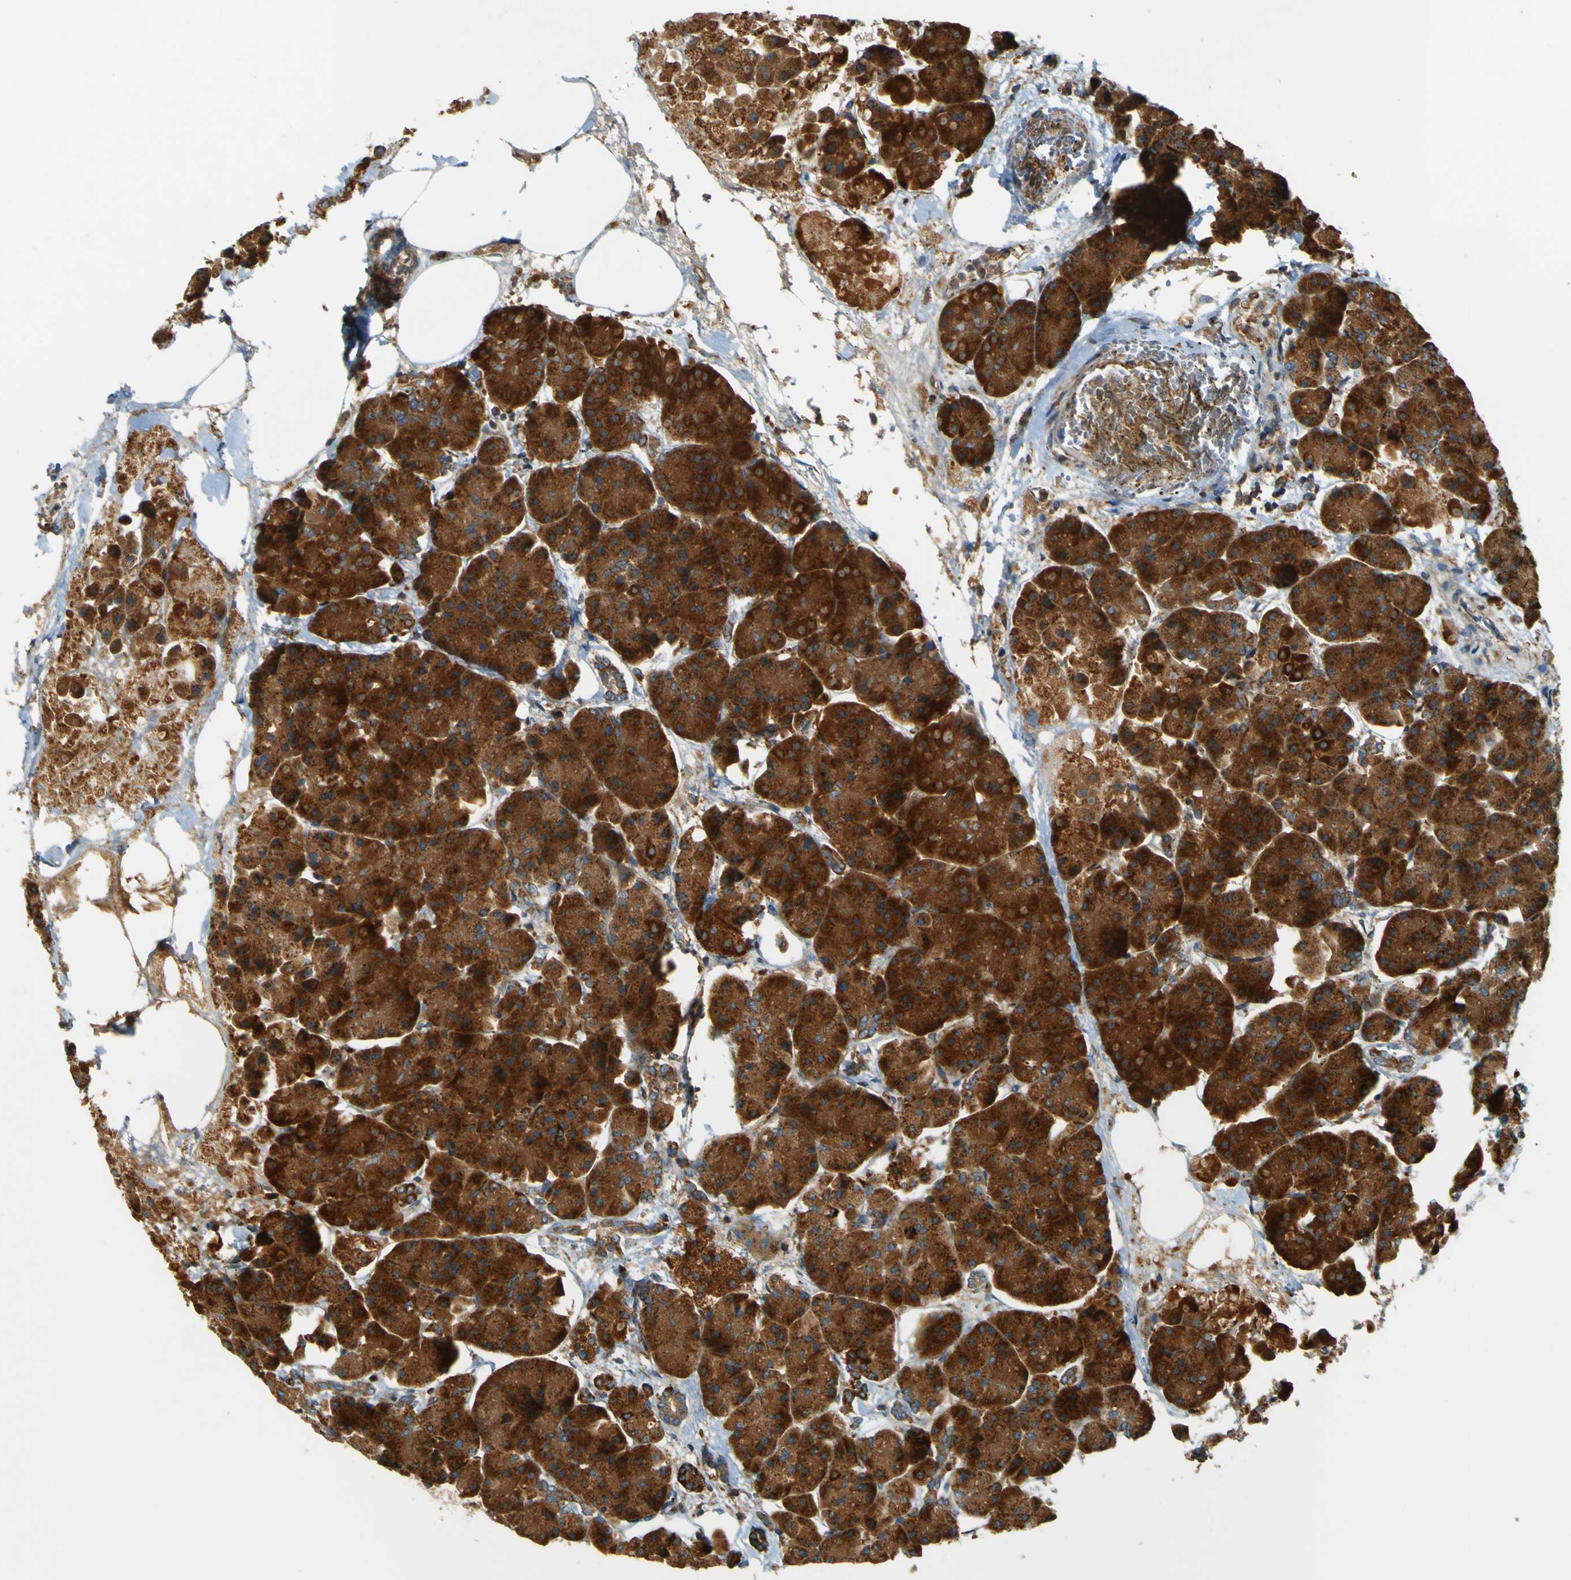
{"staining": {"intensity": "strong", "quantity": ">75%", "location": "cytoplasmic/membranous"}, "tissue": "pancreas", "cell_type": "Exocrine glandular cells", "image_type": "normal", "snomed": [{"axis": "morphology", "description": "Normal tissue, NOS"}, {"axis": "topography", "description": "Pancreas"}], "caption": "Protein staining reveals strong cytoplasmic/membranous positivity in approximately >75% of exocrine glandular cells in benign pancreas. (DAB (3,3'-diaminobenzidine) IHC, brown staining for protein, blue staining for nuclei).", "gene": "DNAJC5", "patient": {"sex": "female", "age": 70}}